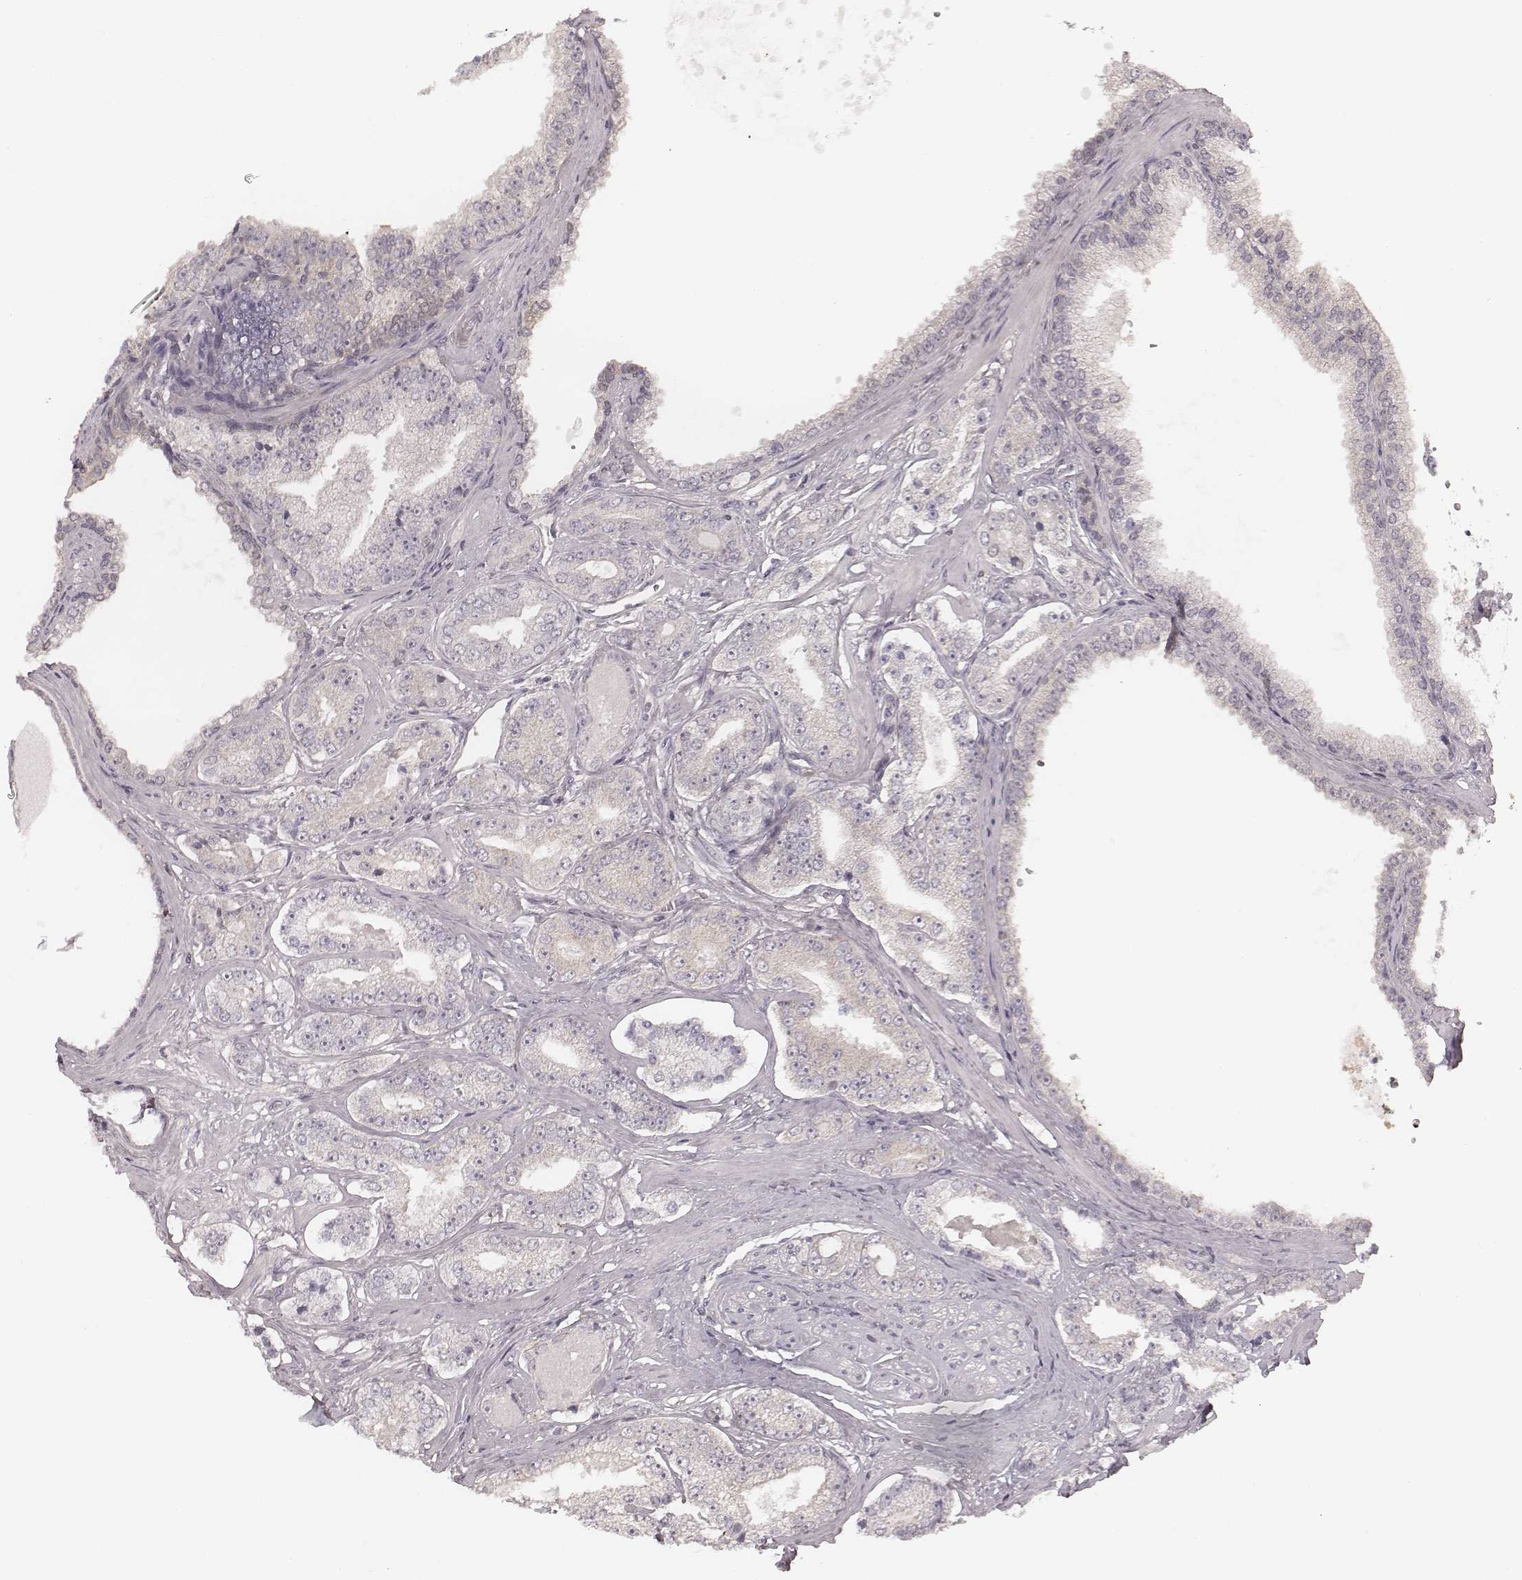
{"staining": {"intensity": "negative", "quantity": "none", "location": "none"}, "tissue": "prostate cancer", "cell_type": "Tumor cells", "image_type": "cancer", "snomed": [{"axis": "morphology", "description": "Adenocarcinoma, NOS"}, {"axis": "topography", "description": "Prostate"}], "caption": "The micrograph demonstrates no significant staining in tumor cells of prostate cancer. (Immunohistochemistry, brightfield microscopy, high magnification).", "gene": "TDRD5", "patient": {"sex": "male", "age": 64}}